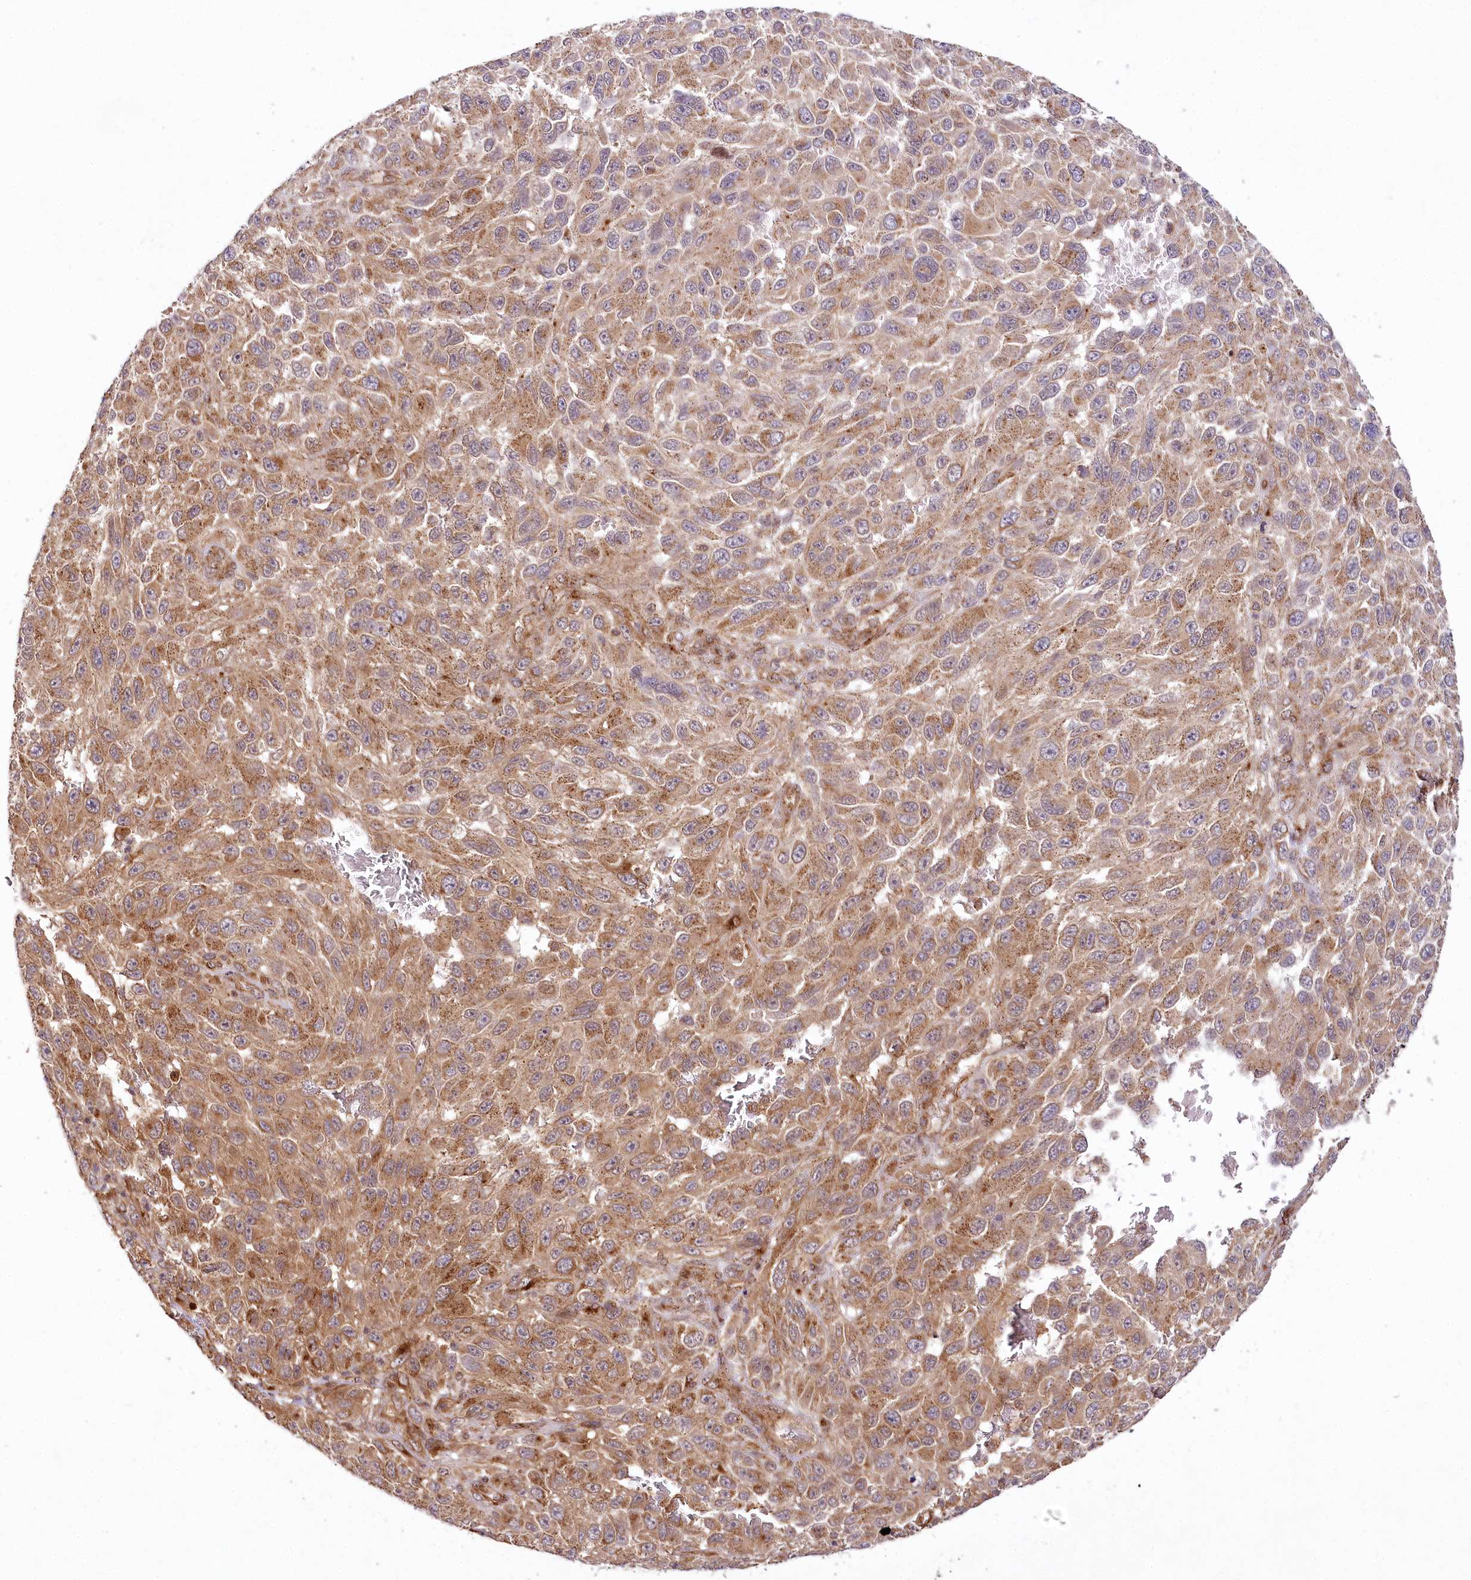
{"staining": {"intensity": "moderate", "quantity": ">75%", "location": "cytoplasmic/membranous"}, "tissue": "melanoma", "cell_type": "Tumor cells", "image_type": "cancer", "snomed": [{"axis": "morphology", "description": "Malignant melanoma, NOS"}, {"axis": "topography", "description": "Skin"}], "caption": "Brown immunohistochemical staining in malignant melanoma exhibits moderate cytoplasmic/membranous staining in approximately >75% of tumor cells.", "gene": "COPG1", "patient": {"sex": "female", "age": 96}}